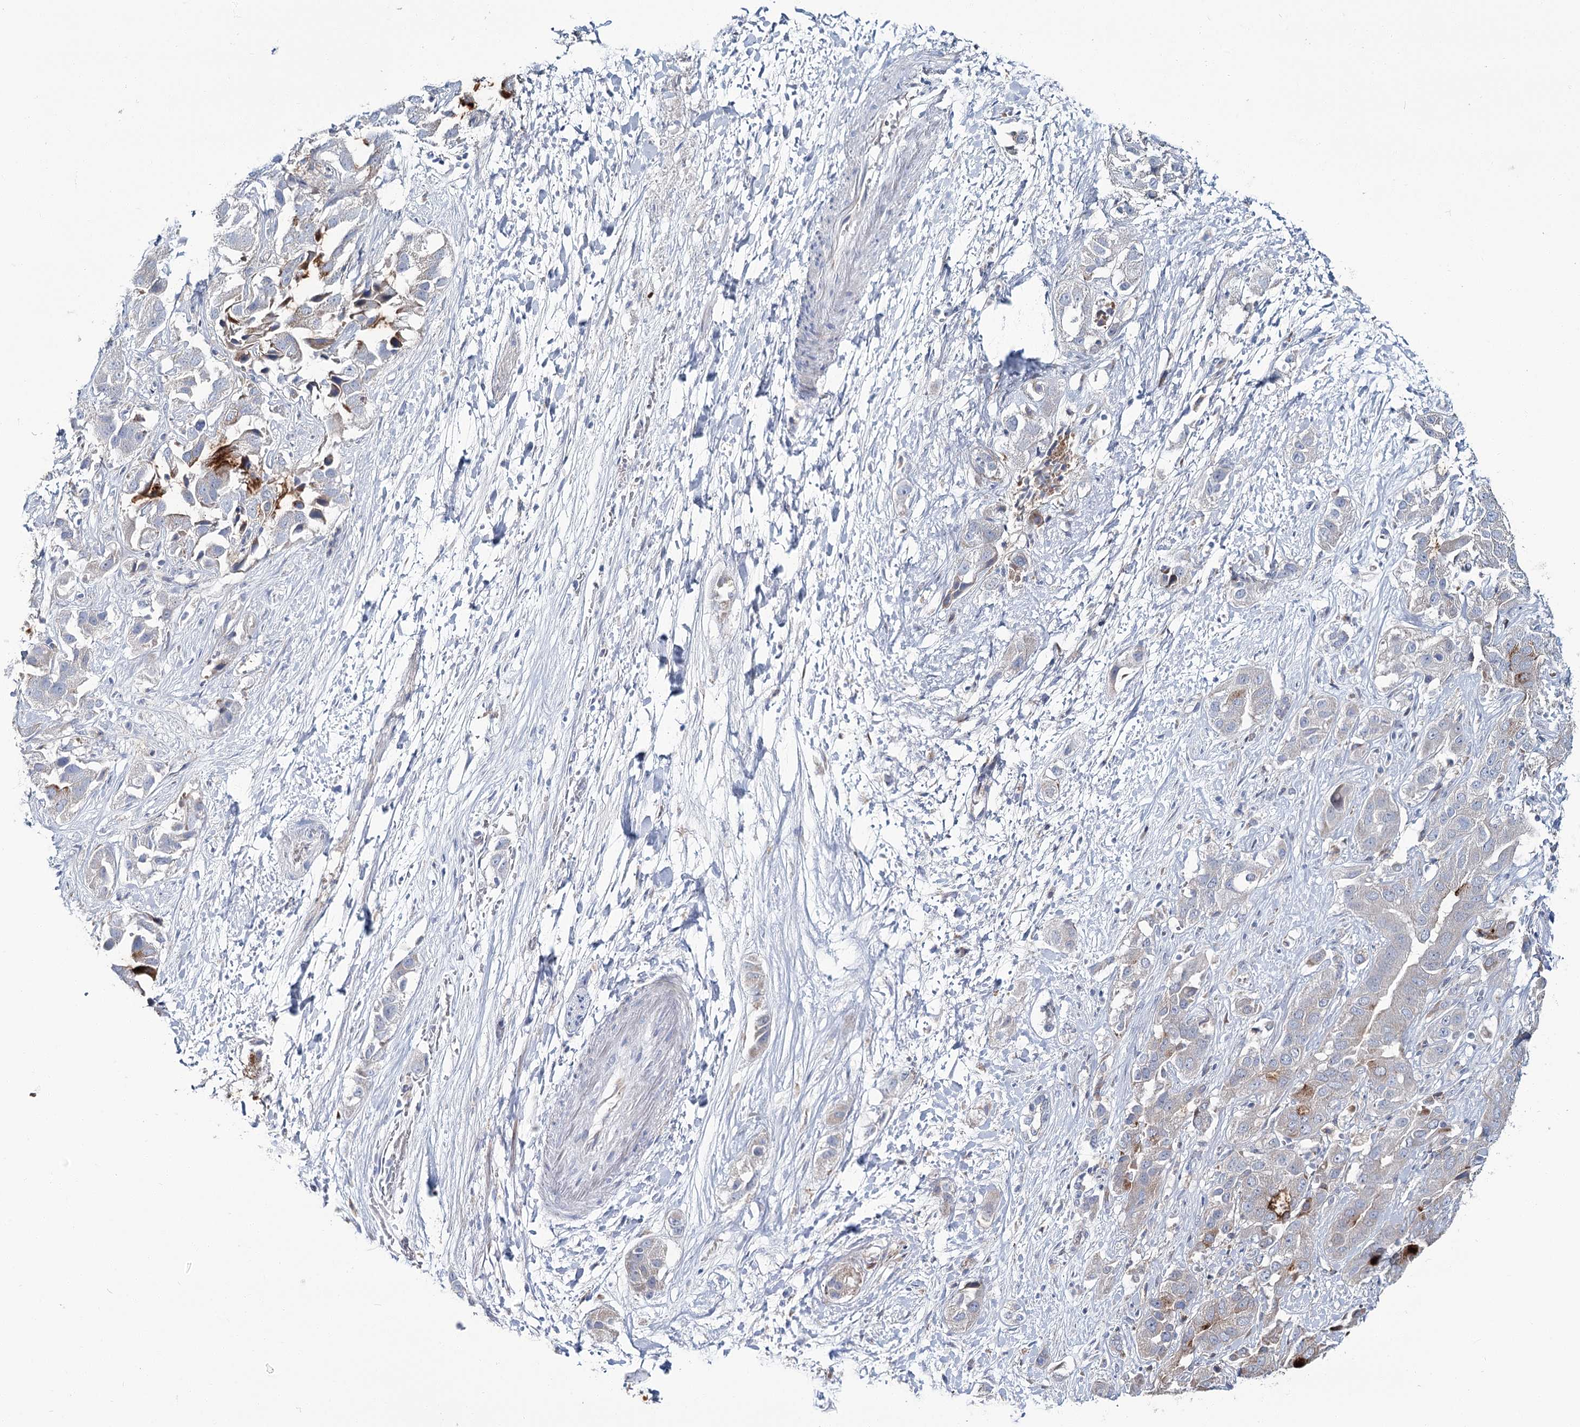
{"staining": {"intensity": "weak", "quantity": "<25%", "location": "cytoplasmic/membranous"}, "tissue": "liver cancer", "cell_type": "Tumor cells", "image_type": "cancer", "snomed": [{"axis": "morphology", "description": "Cholangiocarcinoma"}, {"axis": "topography", "description": "Liver"}], "caption": "A photomicrograph of human cholangiocarcinoma (liver) is negative for staining in tumor cells.", "gene": "CPLANE1", "patient": {"sex": "female", "age": 52}}